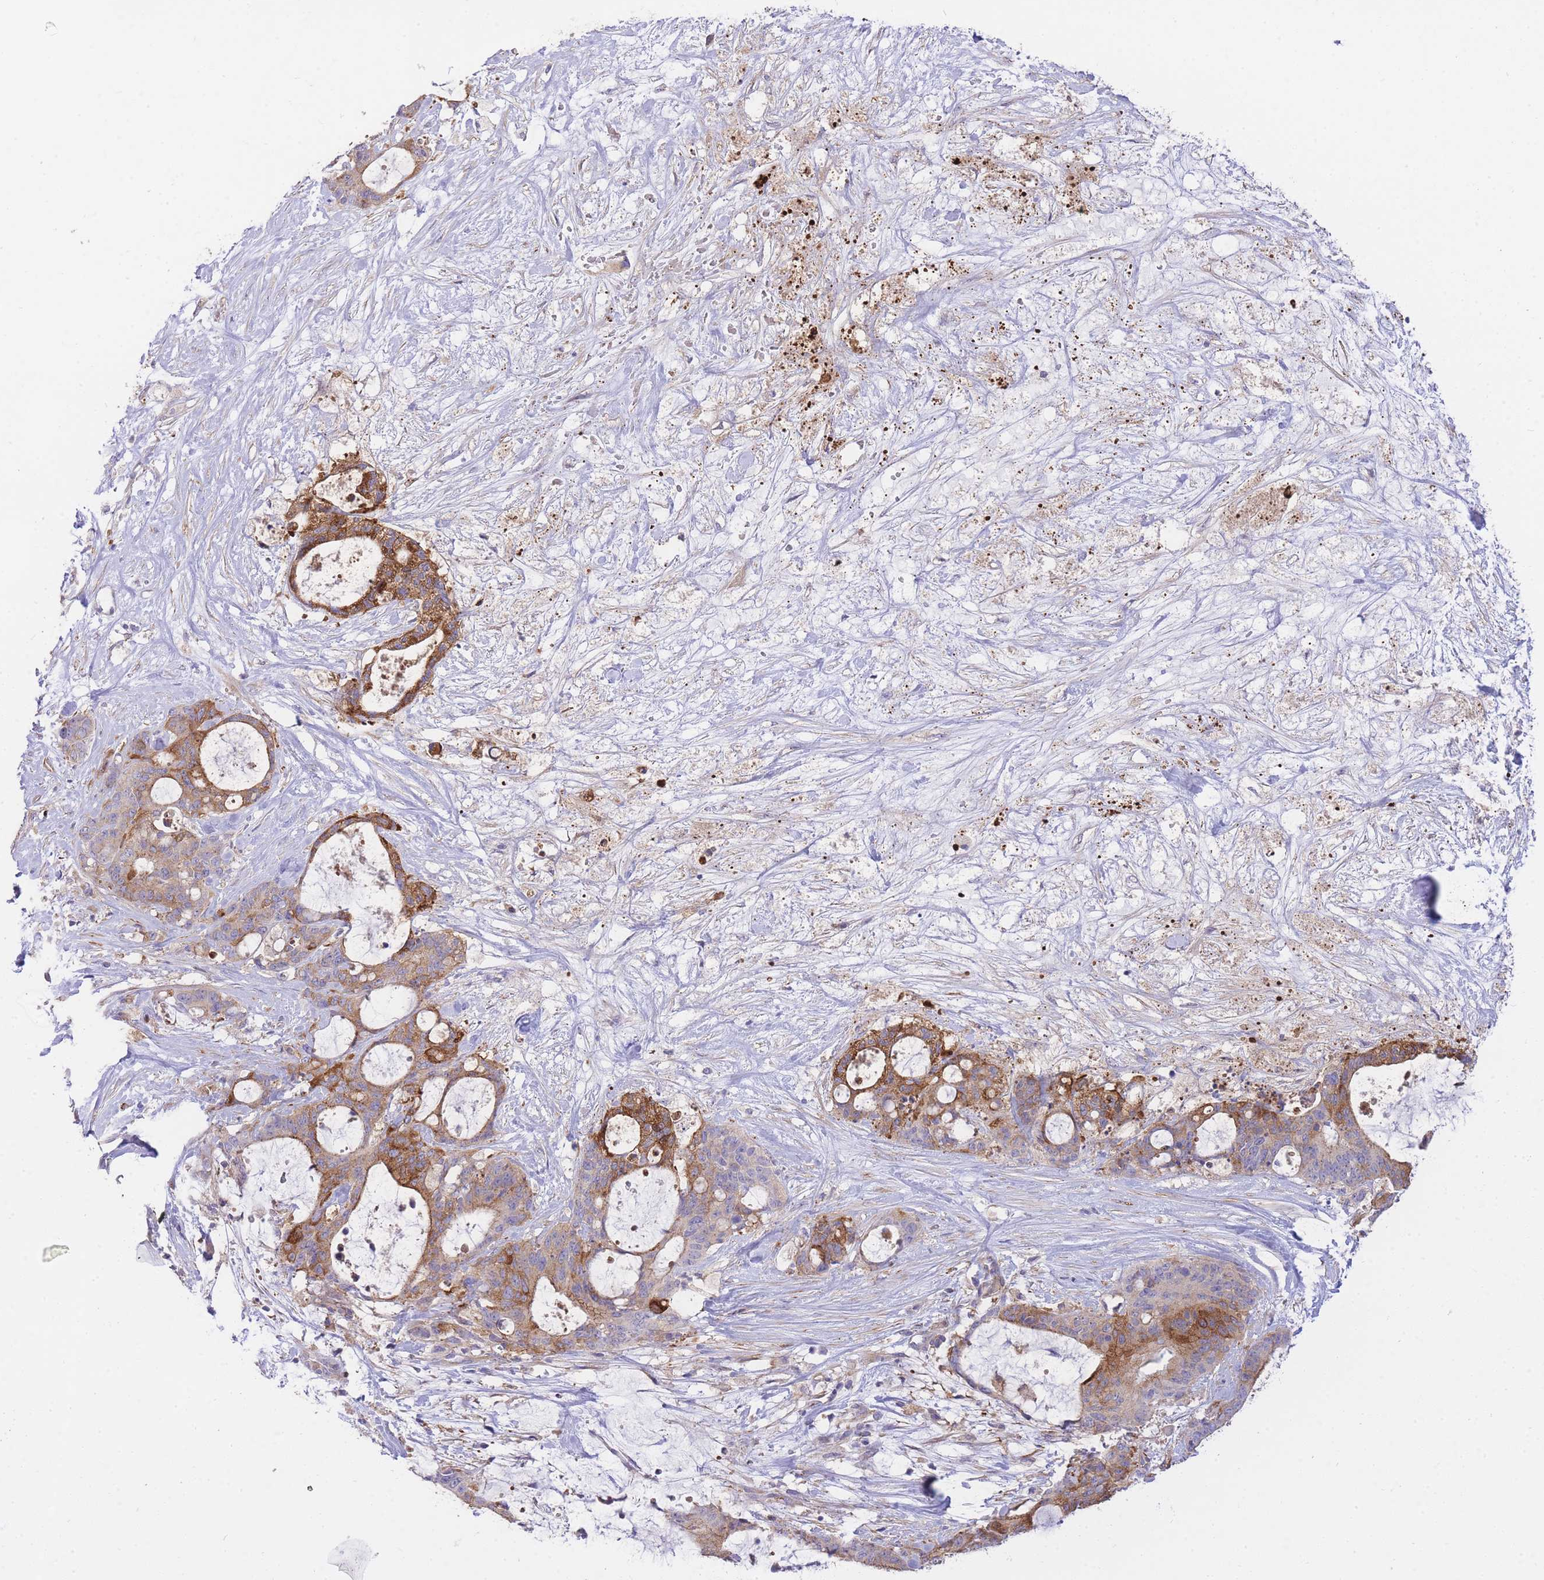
{"staining": {"intensity": "strong", "quantity": "25%-75%", "location": "cytoplasmic/membranous"}, "tissue": "liver cancer", "cell_type": "Tumor cells", "image_type": "cancer", "snomed": [{"axis": "morphology", "description": "Normal tissue, NOS"}, {"axis": "morphology", "description": "Cholangiocarcinoma"}, {"axis": "topography", "description": "Liver"}, {"axis": "topography", "description": "Peripheral nerve tissue"}], "caption": "Liver cholangiocarcinoma stained with IHC exhibits strong cytoplasmic/membranous expression in approximately 25%-75% of tumor cells.", "gene": "INSYN2B", "patient": {"sex": "female", "age": 73}}